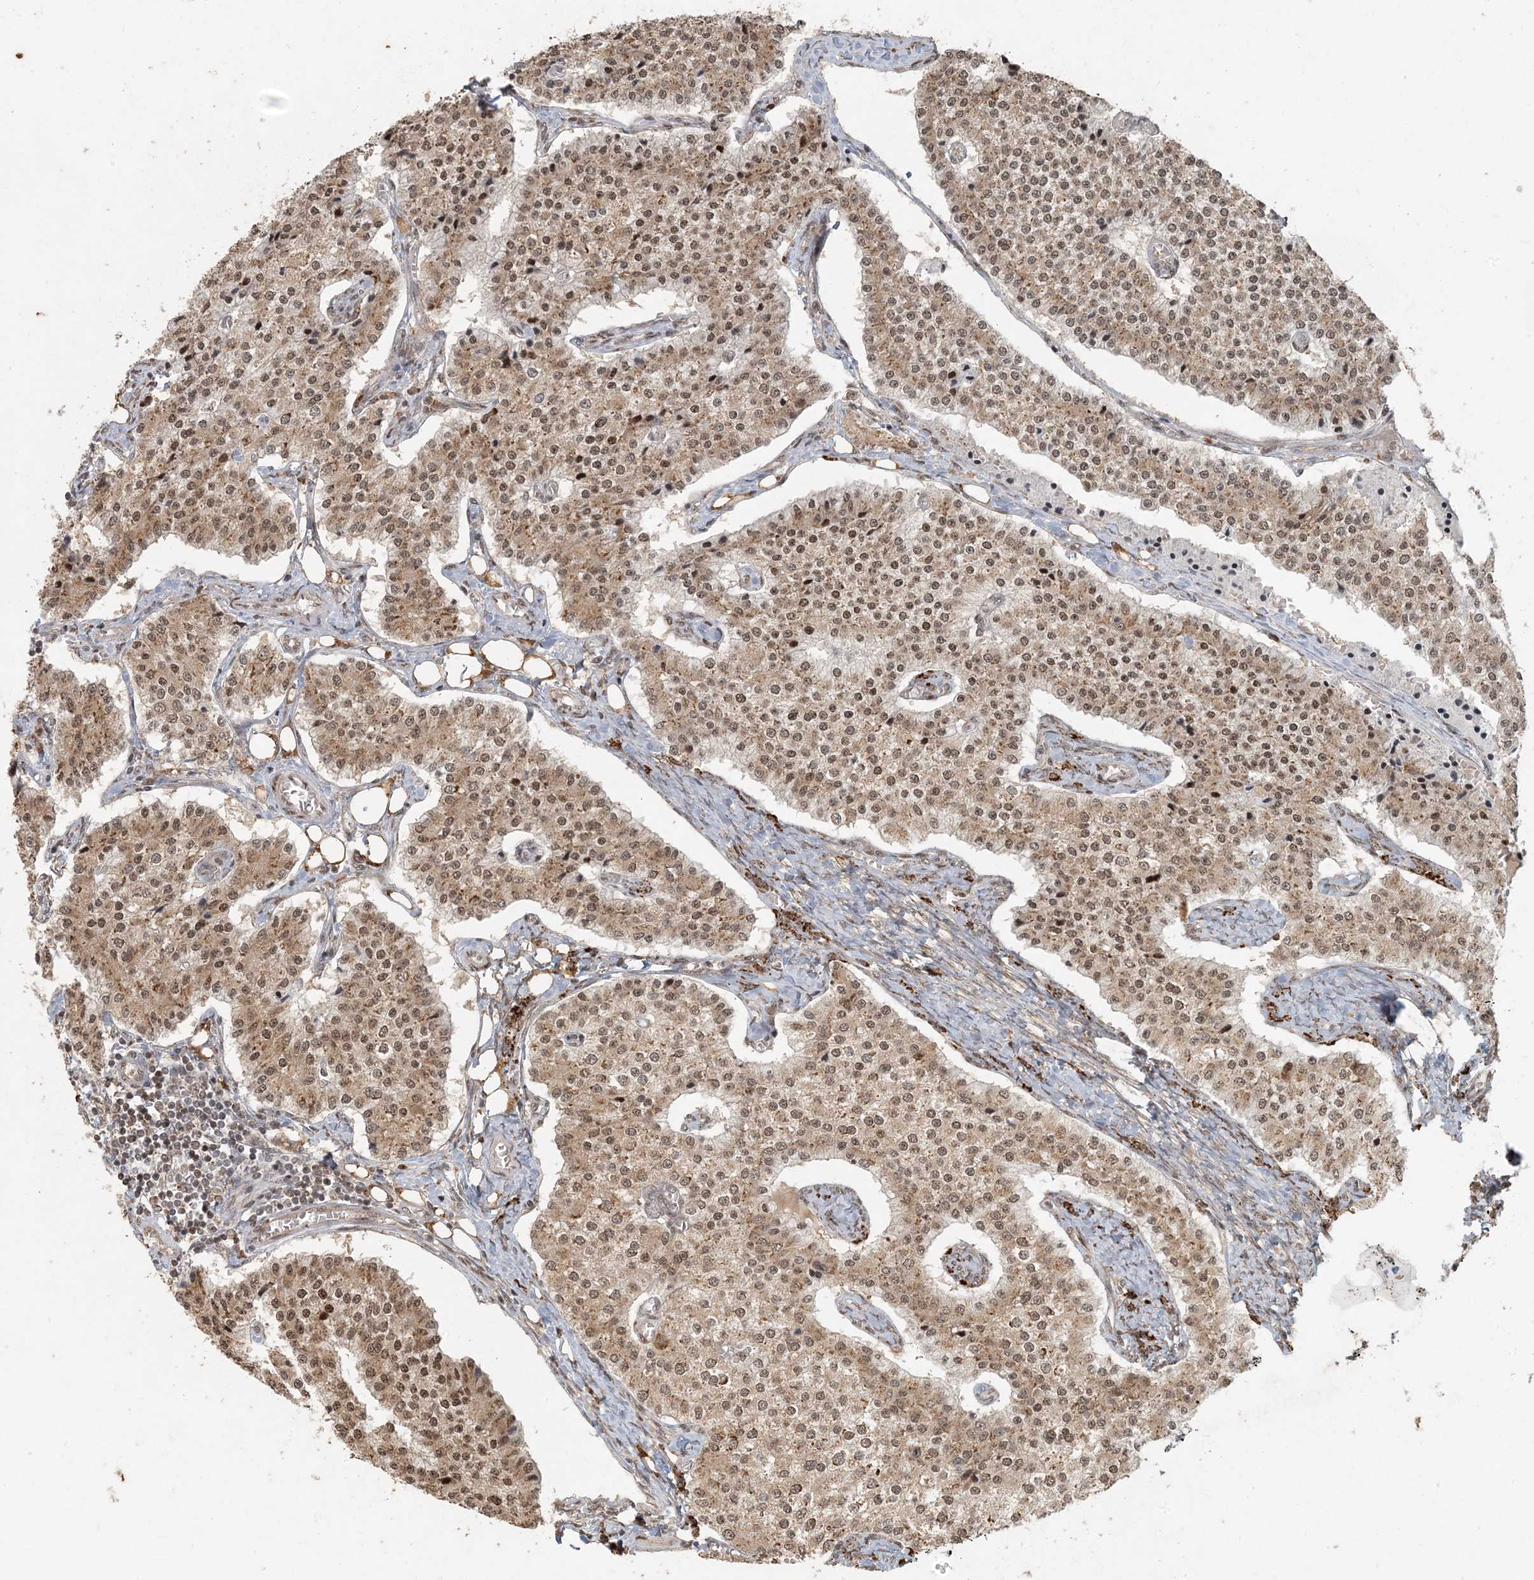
{"staining": {"intensity": "moderate", "quantity": ">75%", "location": "cytoplasmic/membranous,nuclear"}, "tissue": "carcinoid", "cell_type": "Tumor cells", "image_type": "cancer", "snomed": [{"axis": "morphology", "description": "Carcinoid, malignant, NOS"}, {"axis": "topography", "description": "Colon"}], "caption": "Immunohistochemical staining of human malignant carcinoid shows medium levels of moderate cytoplasmic/membranous and nuclear expression in approximately >75% of tumor cells.", "gene": "AK9", "patient": {"sex": "female", "age": 52}}